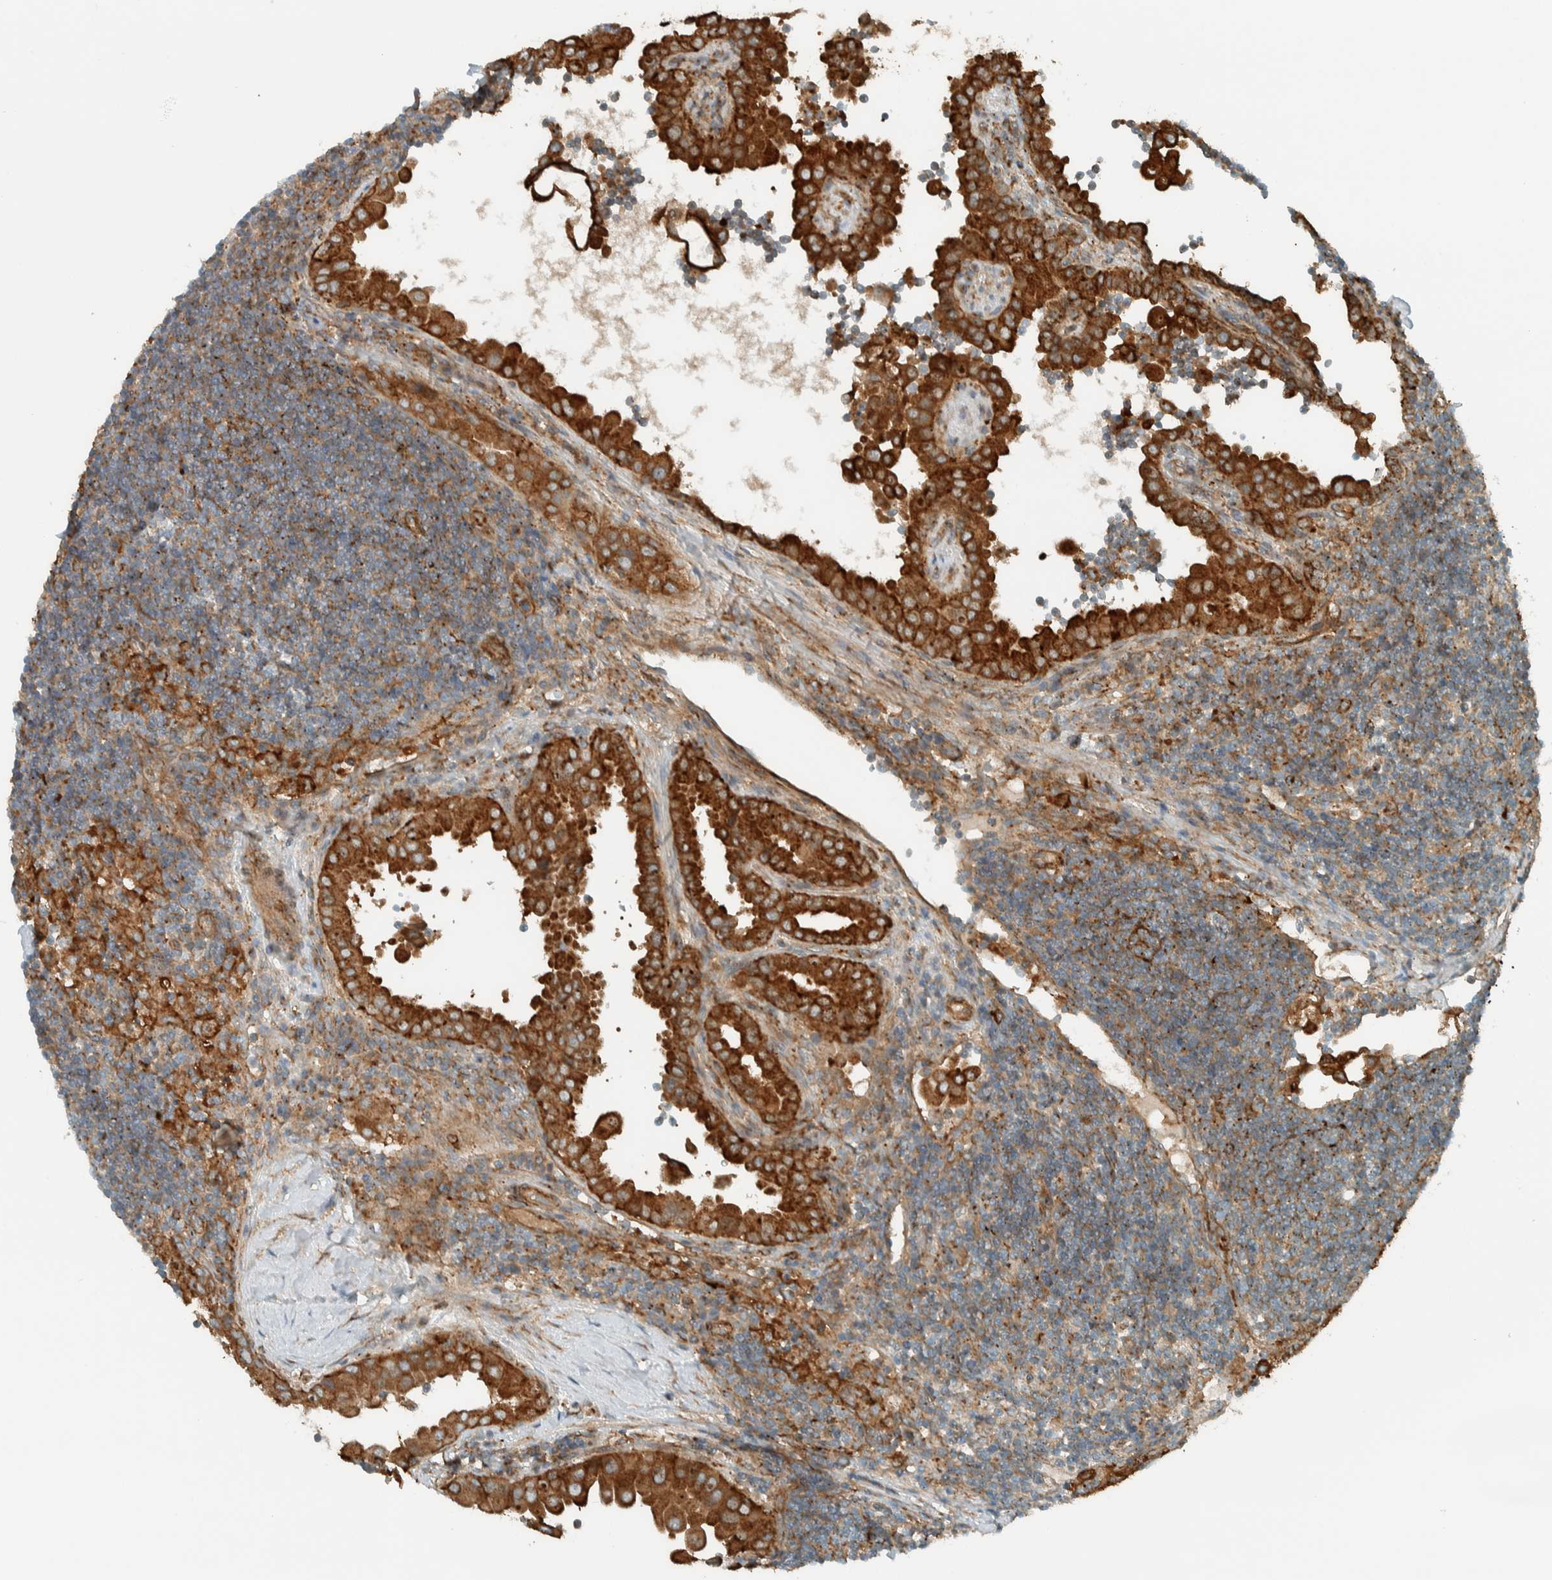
{"staining": {"intensity": "strong", "quantity": ">75%", "location": "cytoplasmic/membranous"}, "tissue": "thyroid cancer", "cell_type": "Tumor cells", "image_type": "cancer", "snomed": [{"axis": "morphology", "description": "Papillary adenocarcinoma, NOS"}, {"axis": "topography", "description": "Thyroid gland"}], "caption": "Tumor cells reveal high levels of strong cytoplasmic/membranous staining in approximately >75% of cells in thyroid papillary adenocarcinoma.", "gene": "EXOC7", "patient": {"sex": "male", "age": 33}}